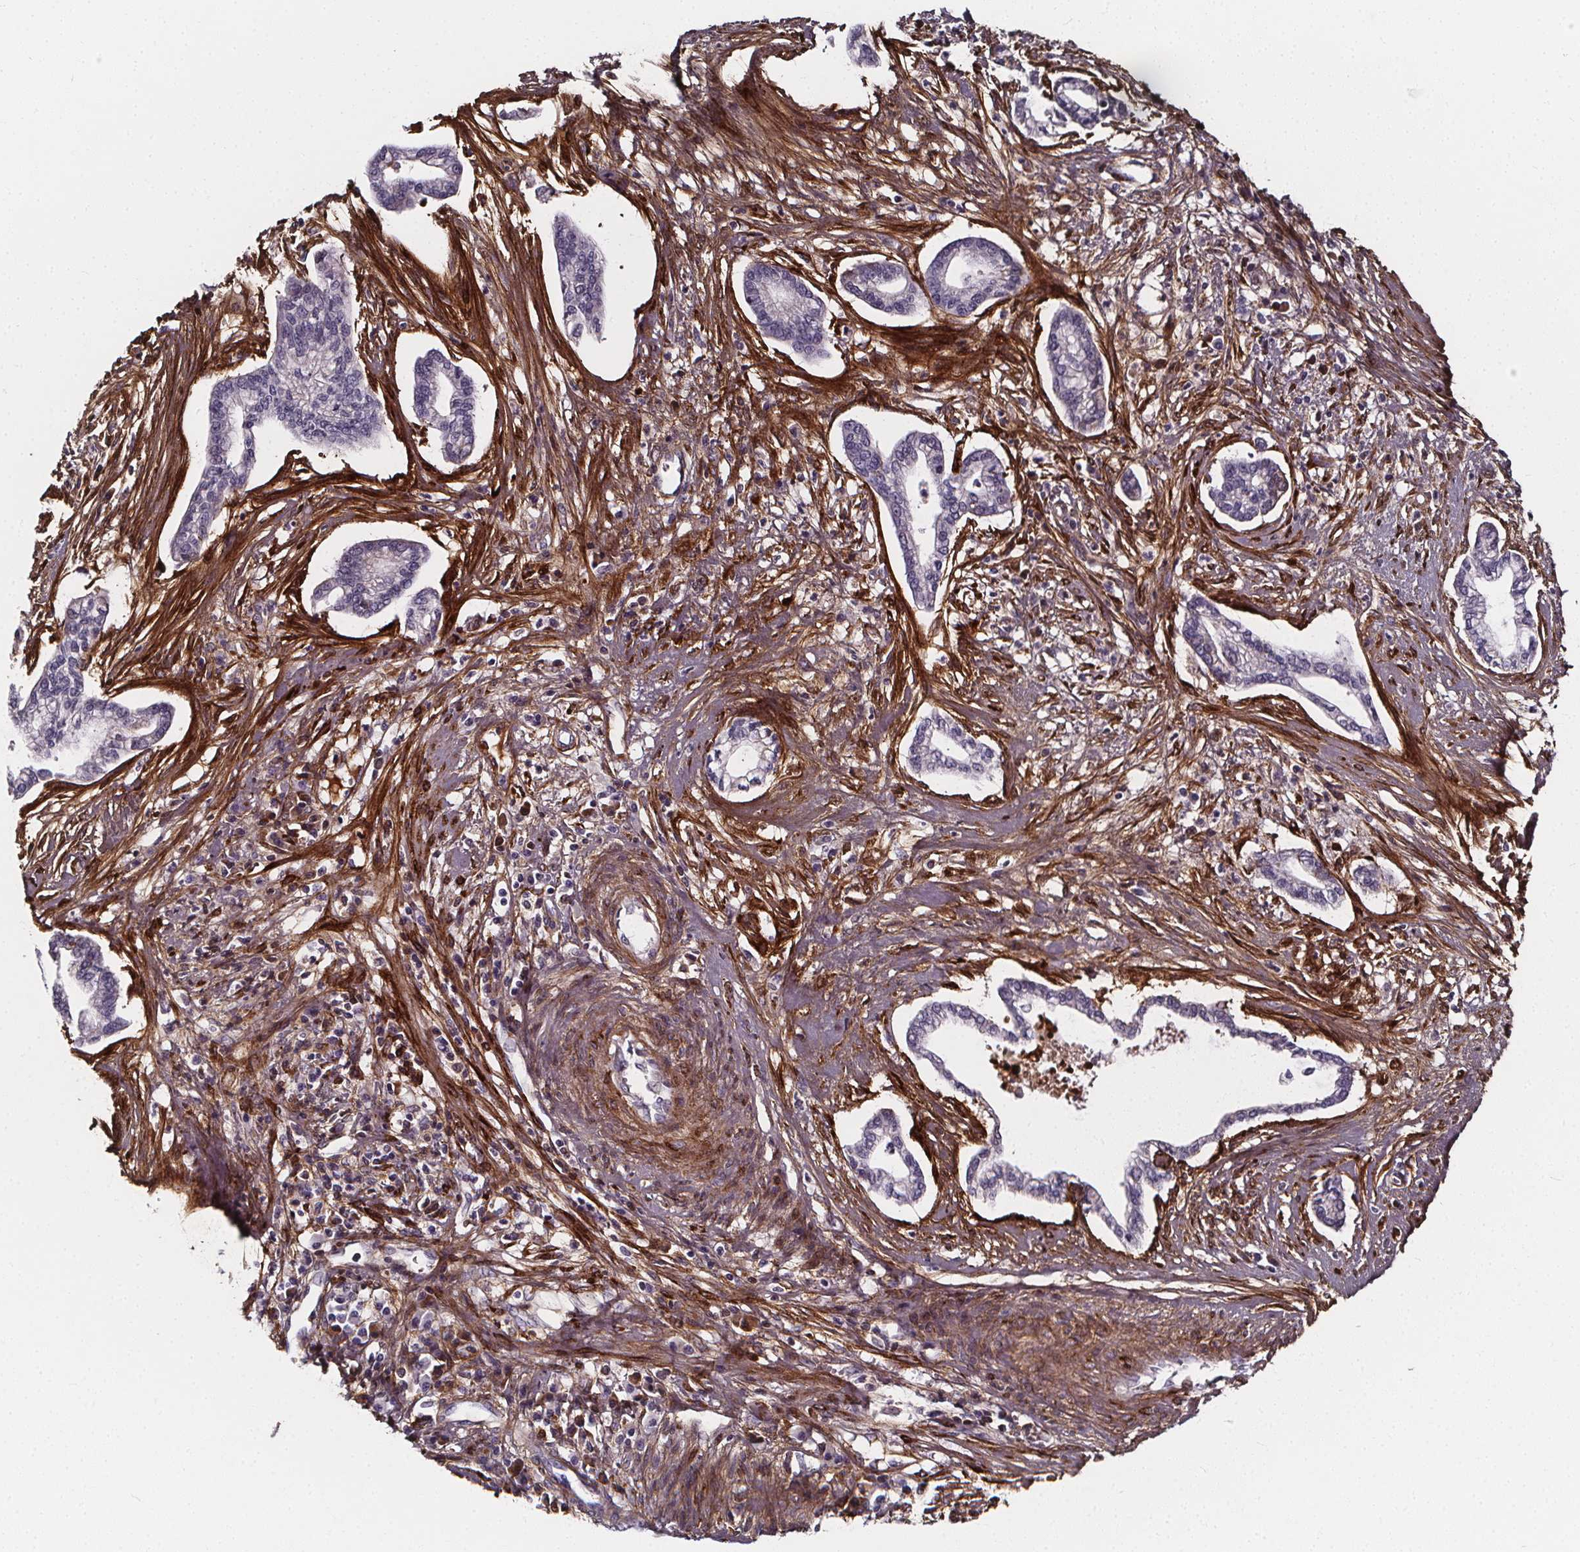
{"staining": {"intensity": "negative", "quantity": "none", "location": "none"}, "tissue": "cervical cancer", "cell_type": "Tumor cells", "image_type": "cancer", "snomed": [{"axis": "morphology", "description": "Adenocarcinoma, NOS"}, {"axis": "topography", "description": "Cervix"}], "caption": "DAB (3,3'-diaminobenzidine) immunohistochemical staining of cervical cancer (adenocarcinoma) displays no significant expression in tumor cells.", "gene": "AEBP1", "patient": {"sex": "female", "age": 62}}